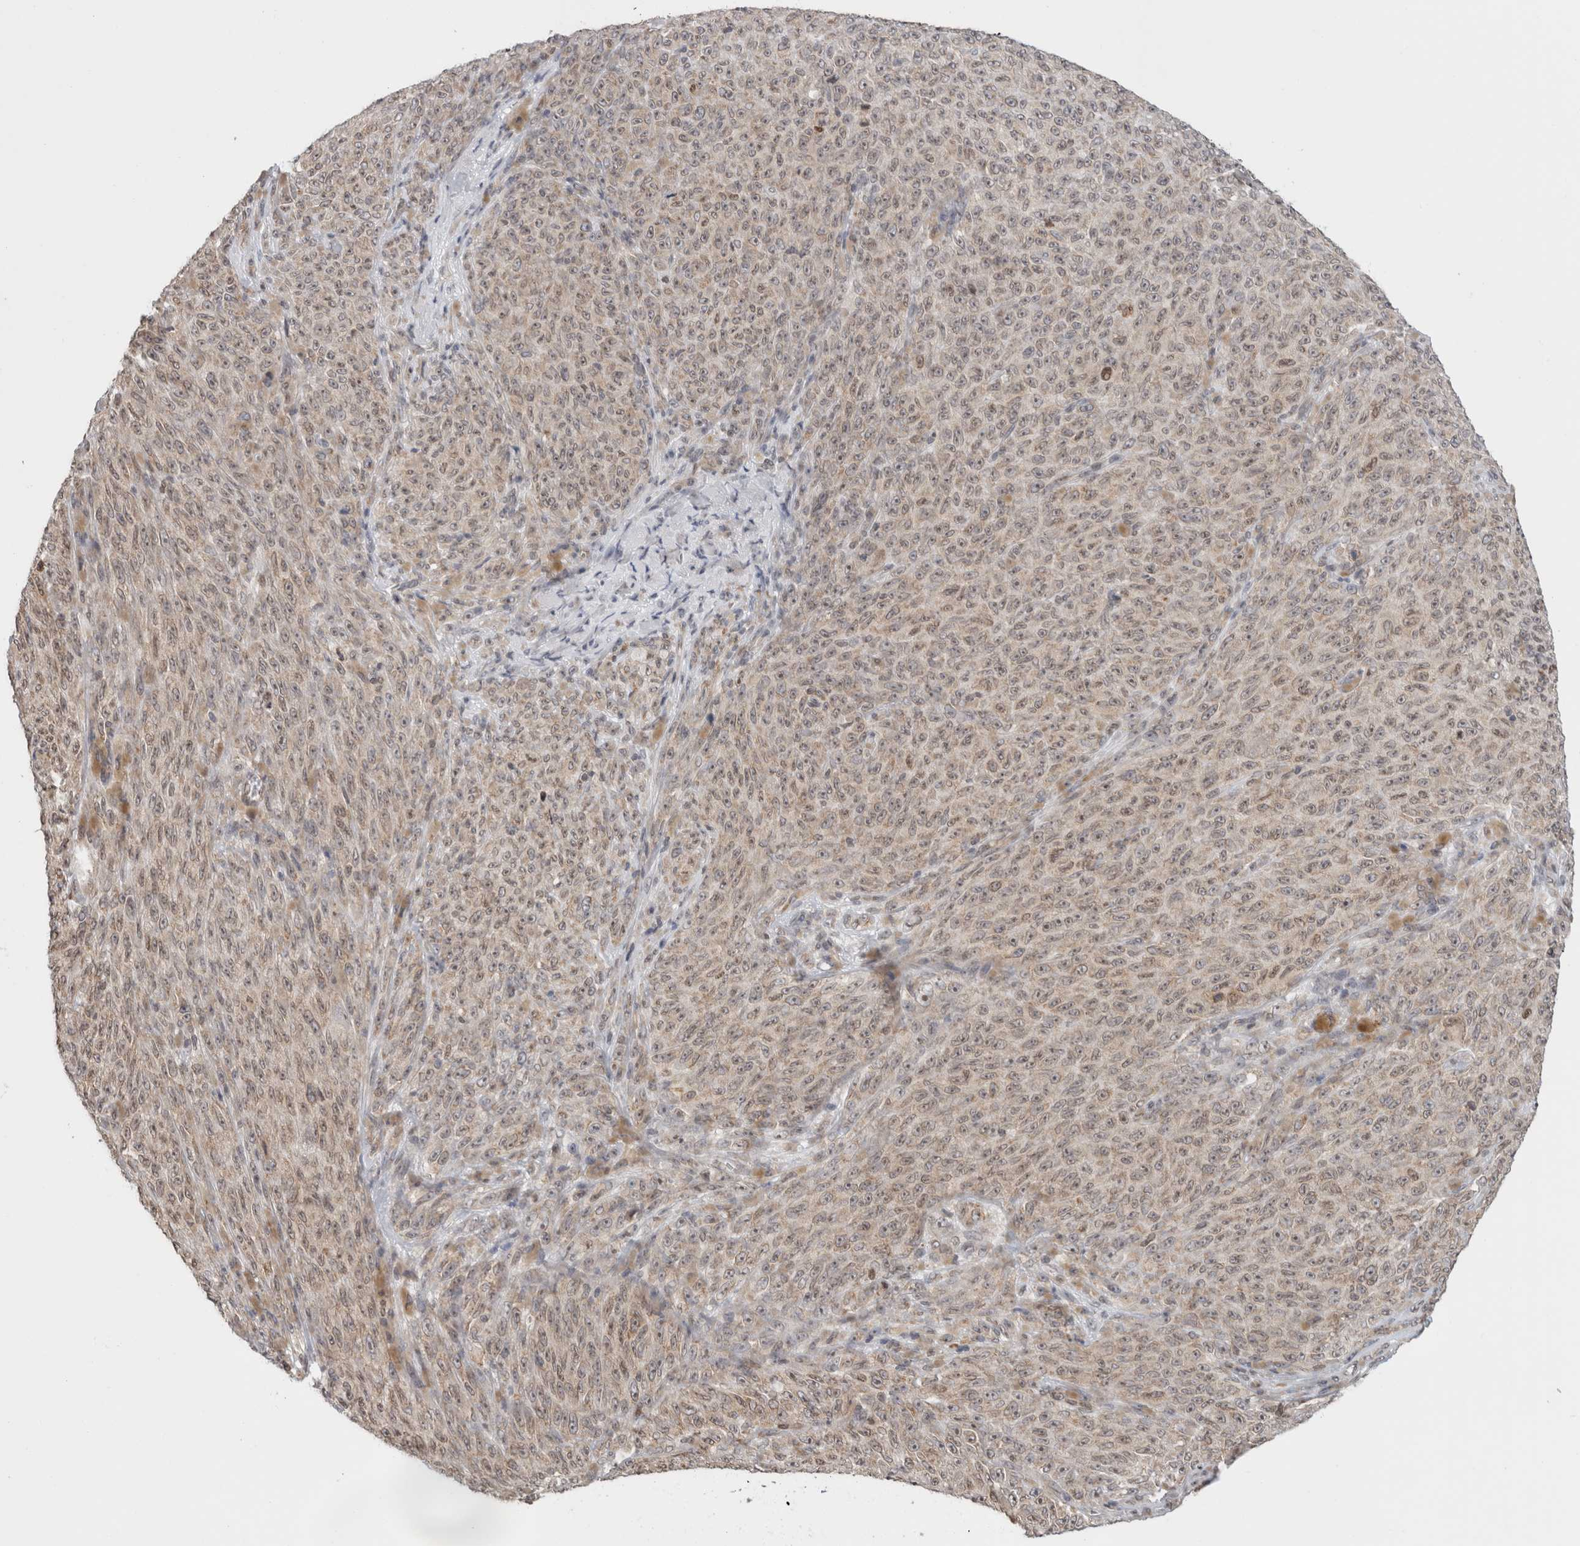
{"staining": {"intensity": "weak", "quantity": ">75%", "location": "cytoplasmic/membranous,nuclear"}, "tissue": "melanoma", "cell_type": "Tumor cells", "image_type": "cancer", "snomed": [{"axis": "morphology", "description": "Malignant melanoma, NOS"}, {"axis": "topography", "description": "Skin"}], "caption": "The photomicrograph exhibits a brown stain indicating the presence of a protein in the cytoplasmic/membranous and nuclear of tumor cells in malignant melanoma.", "gene": "RBMX2", "patient": {"sex": "female", "age": 82}}